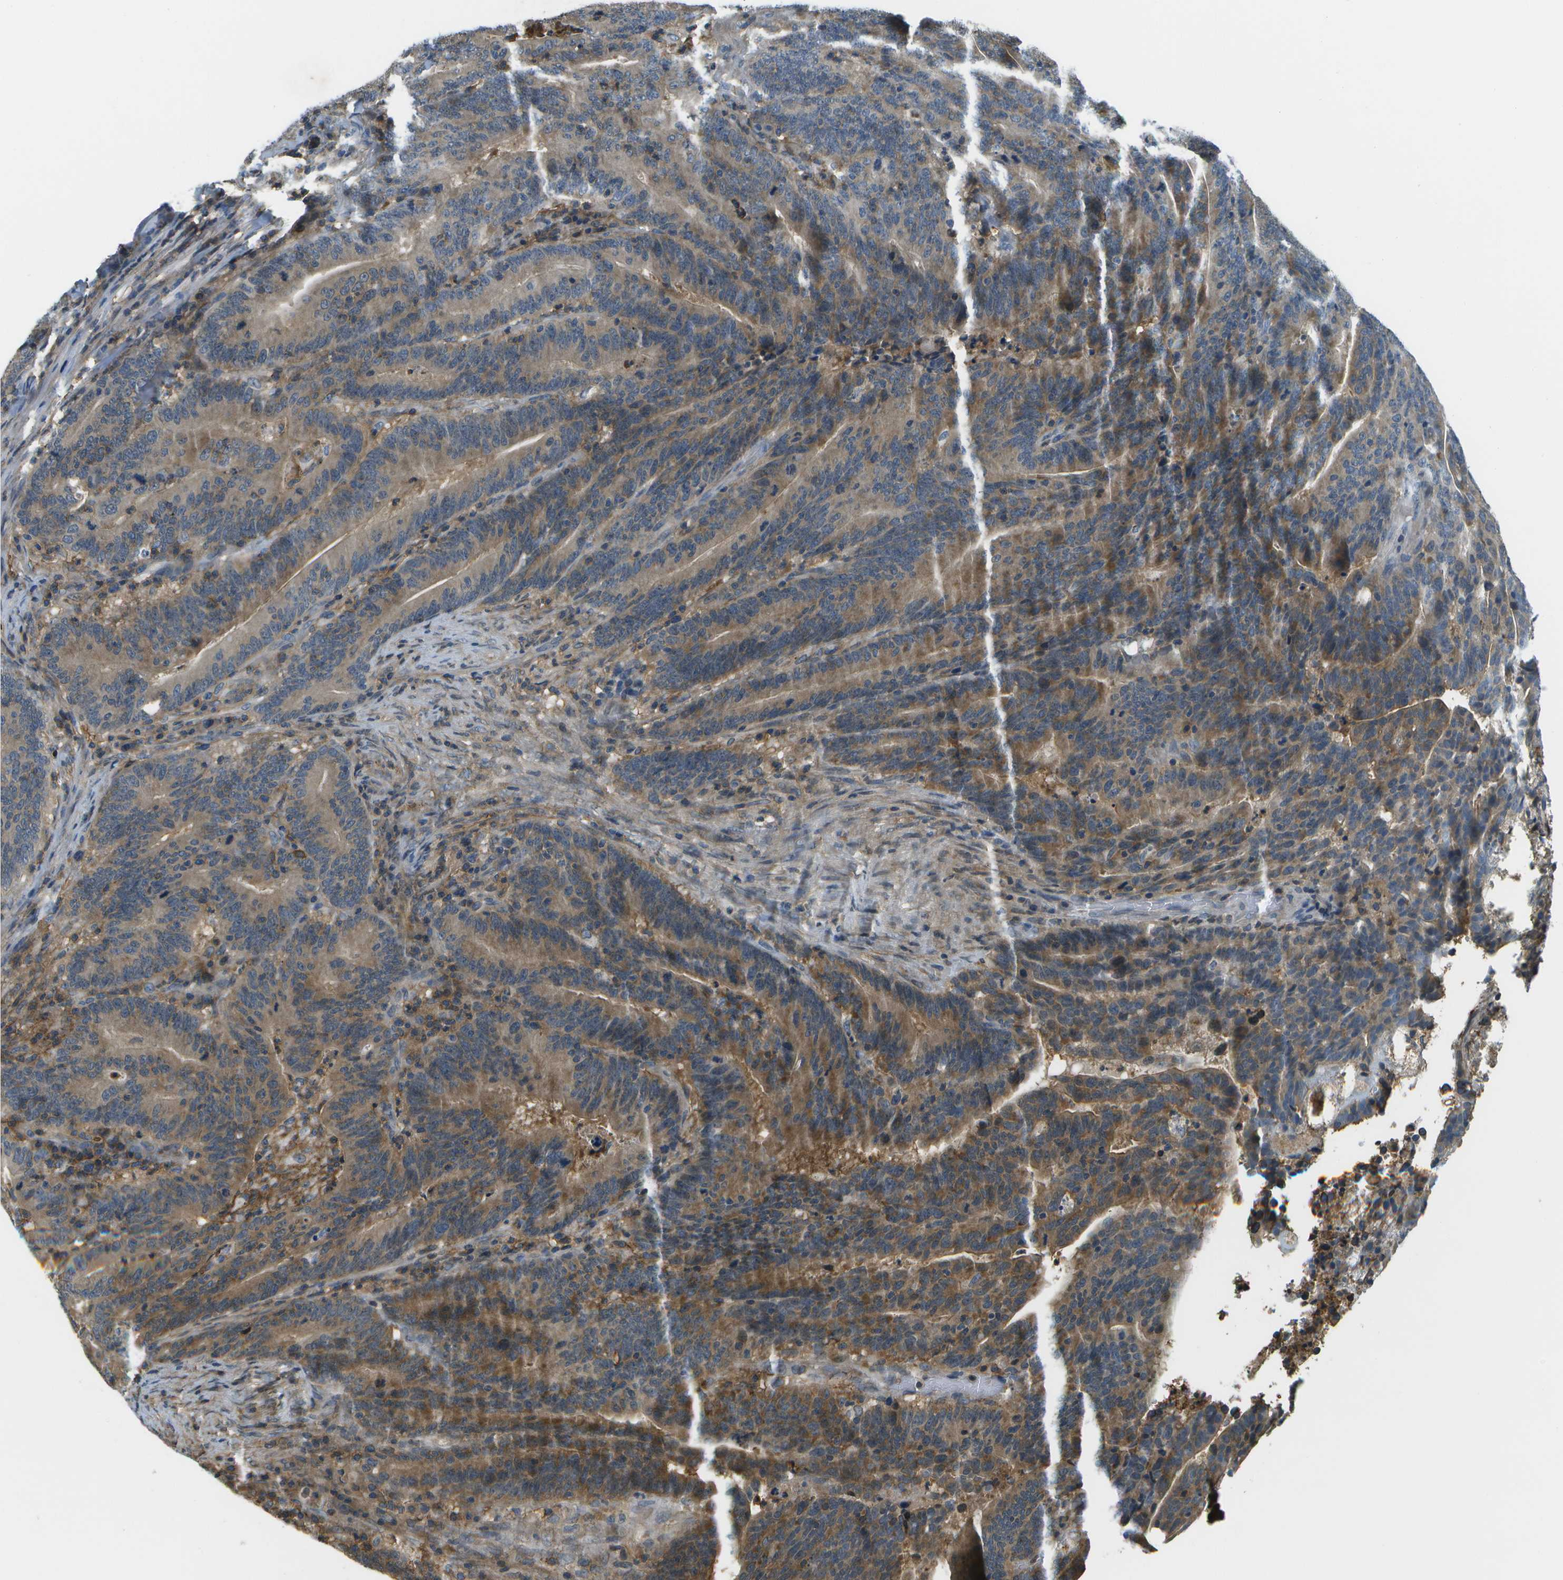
{"staining": {"intensity": "moderate", "quantity": "25%-75%", "location": "cytoplasmic/membranous"}, "tissue": "colorectal cancer", "cell_type": "Tumor cells", "image_type": "cancer", "snomed": [{"axis": "morphology", "description": "Normal tissue, NOS"}, {"axis": "morphology", "description": "Adenocarcinoma, NOS"}, {"axis": "topography", "description": "Colon"}], "caption": "This is a histology image of immunohistochemistry staining of adenocarcinoma (colorectal), which shows moderate positivity in the cytoplasmic/membranous of tumor cells.", "gene": "LRRC66", "patient": {"sex": "female", "age": 66}}